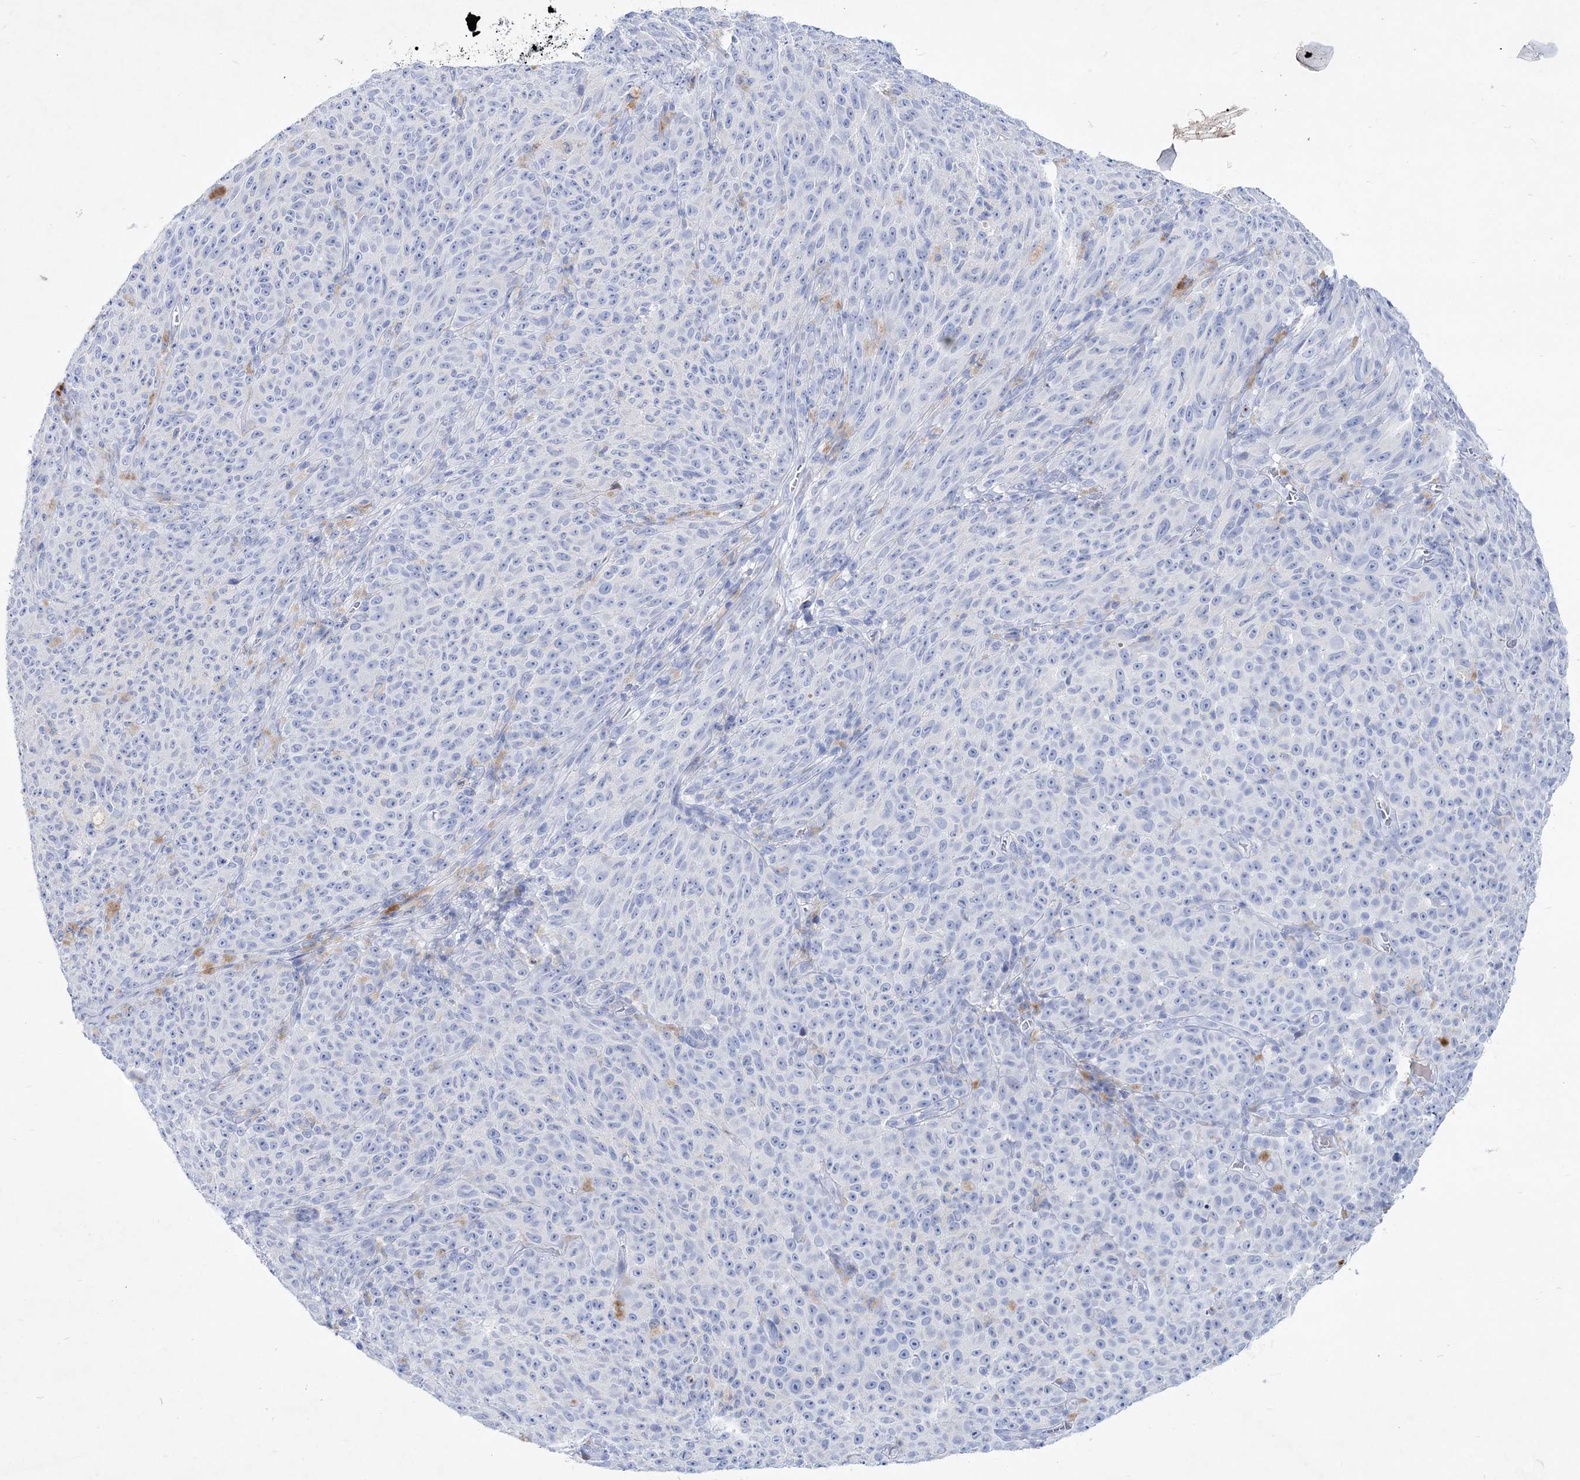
{"staining": {"intensity": "negative", "quantity": "none", "location": "none"}, "tissue": "melanoma", "cell_type": "Tumor cells", "image_type": "cancer", "snomed": [{"axis": "morphology", "description": "Malignant melanoma, NOS"}, {"axis": "topography", "description": "Skin"}], "caption": "There is no significant positivity in tumor cells of melanoma.", "gene": "SPINK7", "patient": {"sex": "female", "age": 82}}